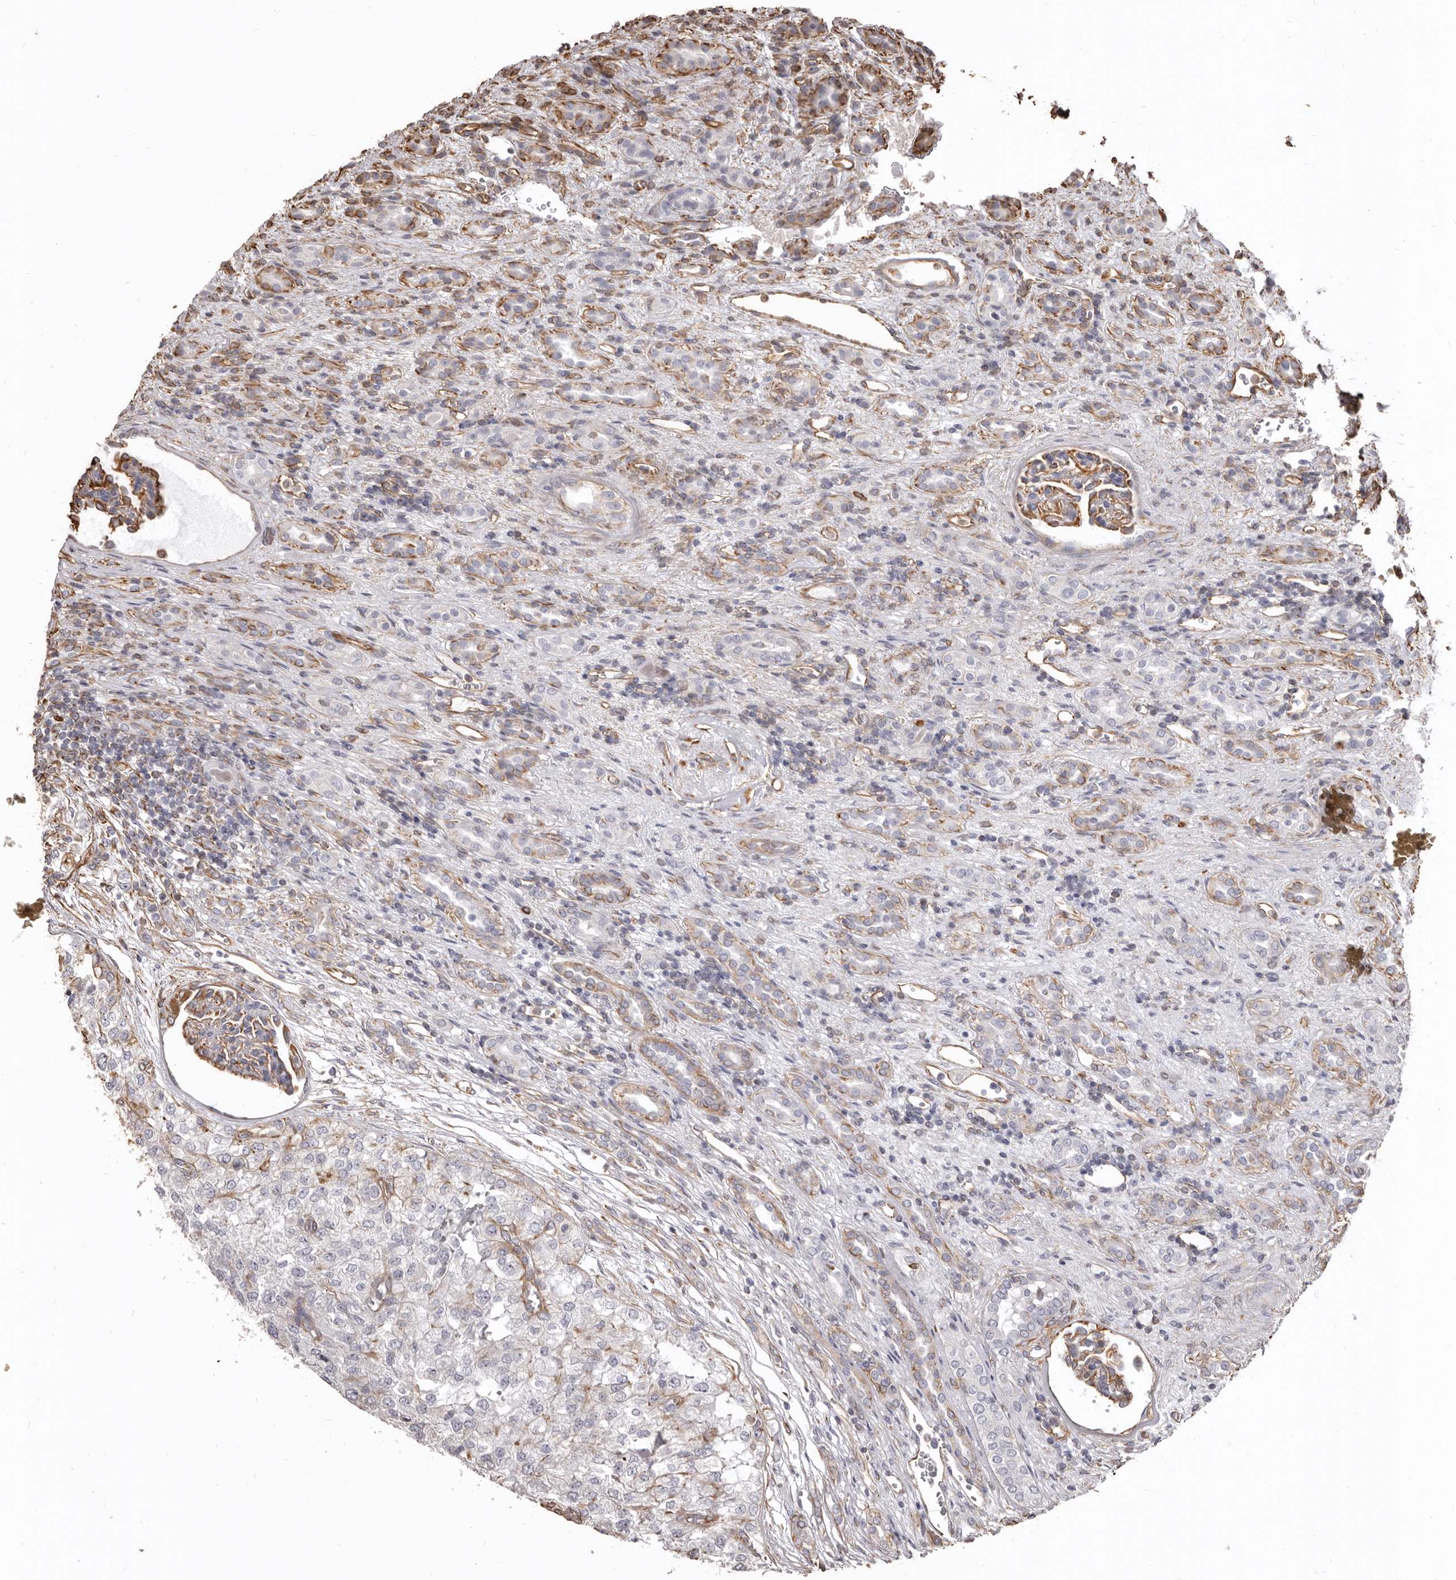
{"staining": {"intensity": "negative", "quantity": "none", "location": "none"}, "tissue": "renal cancer", "cell_type": "Tumor cells", "image_type": "cancer", "snomed": [{"axis": "morphology", "description": "Adenocarcinoma, NOS"}, {"axis": "topography", "description": "Kidney"}], "caption": "The image displays no significant expression in tumor cells of renal cancer.", "gene": "MTURN", "patient": {"sex": "female", "age": 54}}